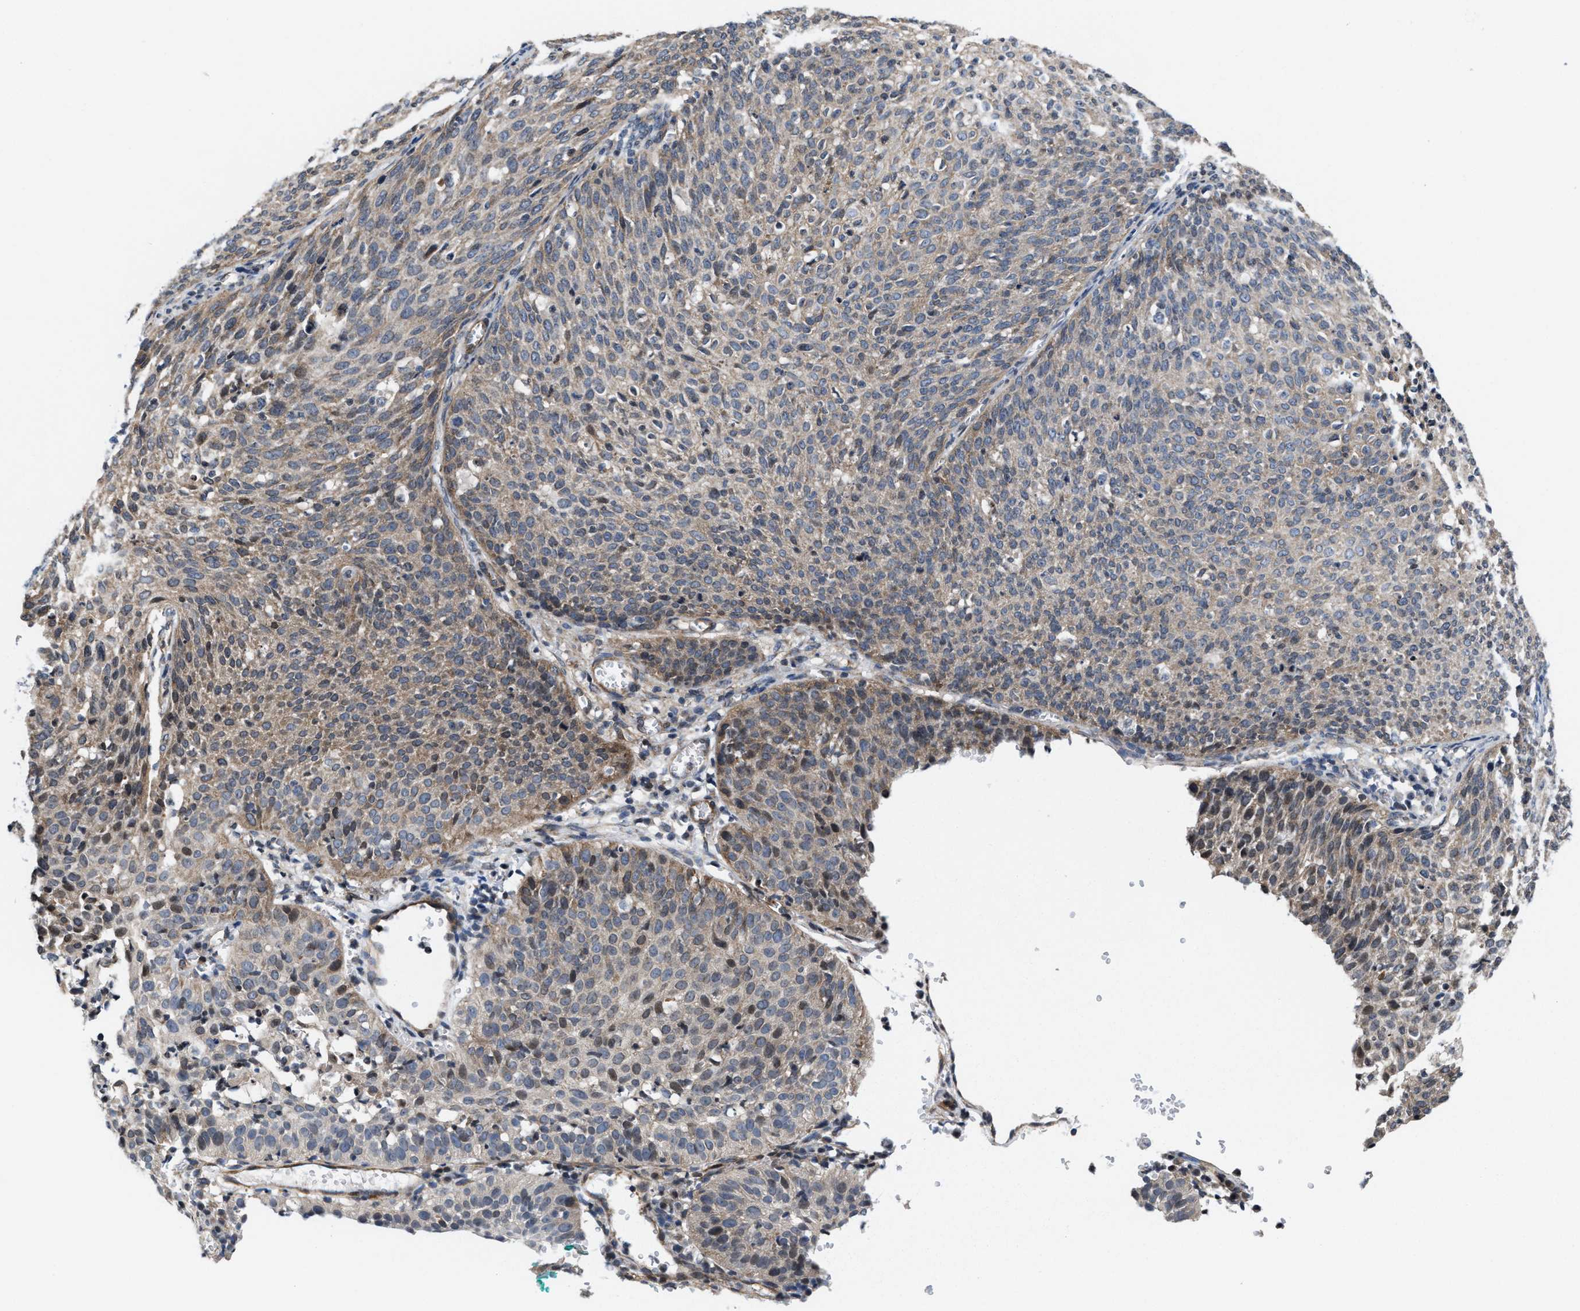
{"staining": {"intensity": "weak", "quantity": "<25%", "location": "cytoplasmic/membranous"}, "tissue": "cervical cancer", "cell_type": "Tumor cells", "image_type": "cancer", "snomed": [{"axis": "morphology", "description": "Squamous cell carcinoma, NOS"}, {"axis": "topography", "description": "Cervix"}], "caption": "The immunohistochemistry (IHC) image has no significant positivity in tumor cells of cervical cancer tissue. (Brightfield microscopy of DAB (3,3'-diaminobenzidine) immunohistochemistry (IHC) at high magnification).", "gene": "TGFB1I1", "patient": {"sex": "female", "age": 38}}